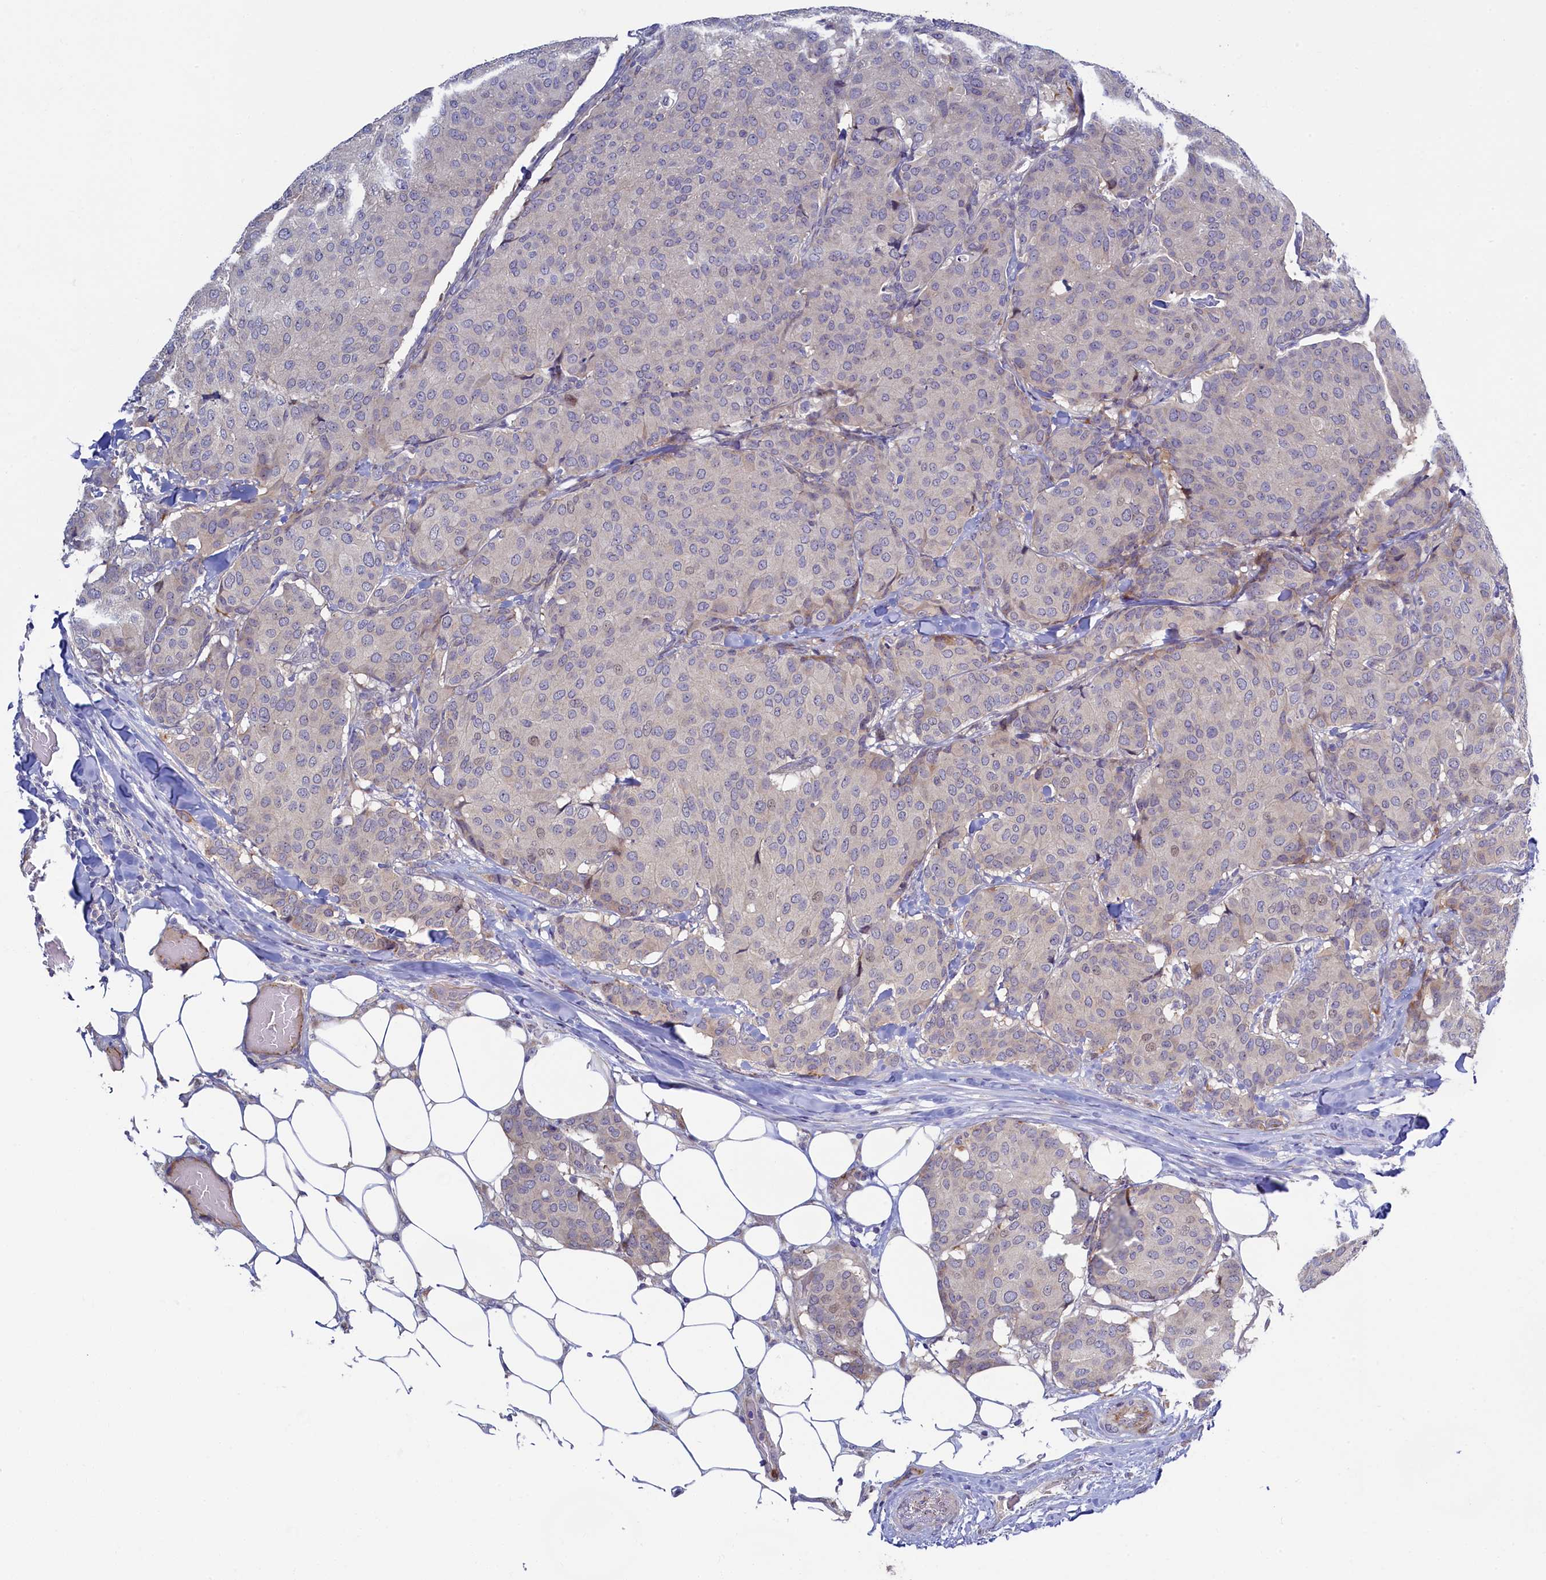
{"staining": {"intensity": "negative", "quantity": "none", "location": "none"}, "tissue": "breast cancer", "cell_type": "Tumor cells", "image_type": "cancer", "snomed": [{"axis": "morphology", "description": "Duct carcinoma"}, {"axis": "topography", "description": "Breast"}], "caption": "Invasive ductal carcinoma (breast) stained for a protein using immunohistochemistry (IHC) shows no expression tumor cells.", "gene": "PIK3C3", "patient": {"sex": "female", "age": 75}}